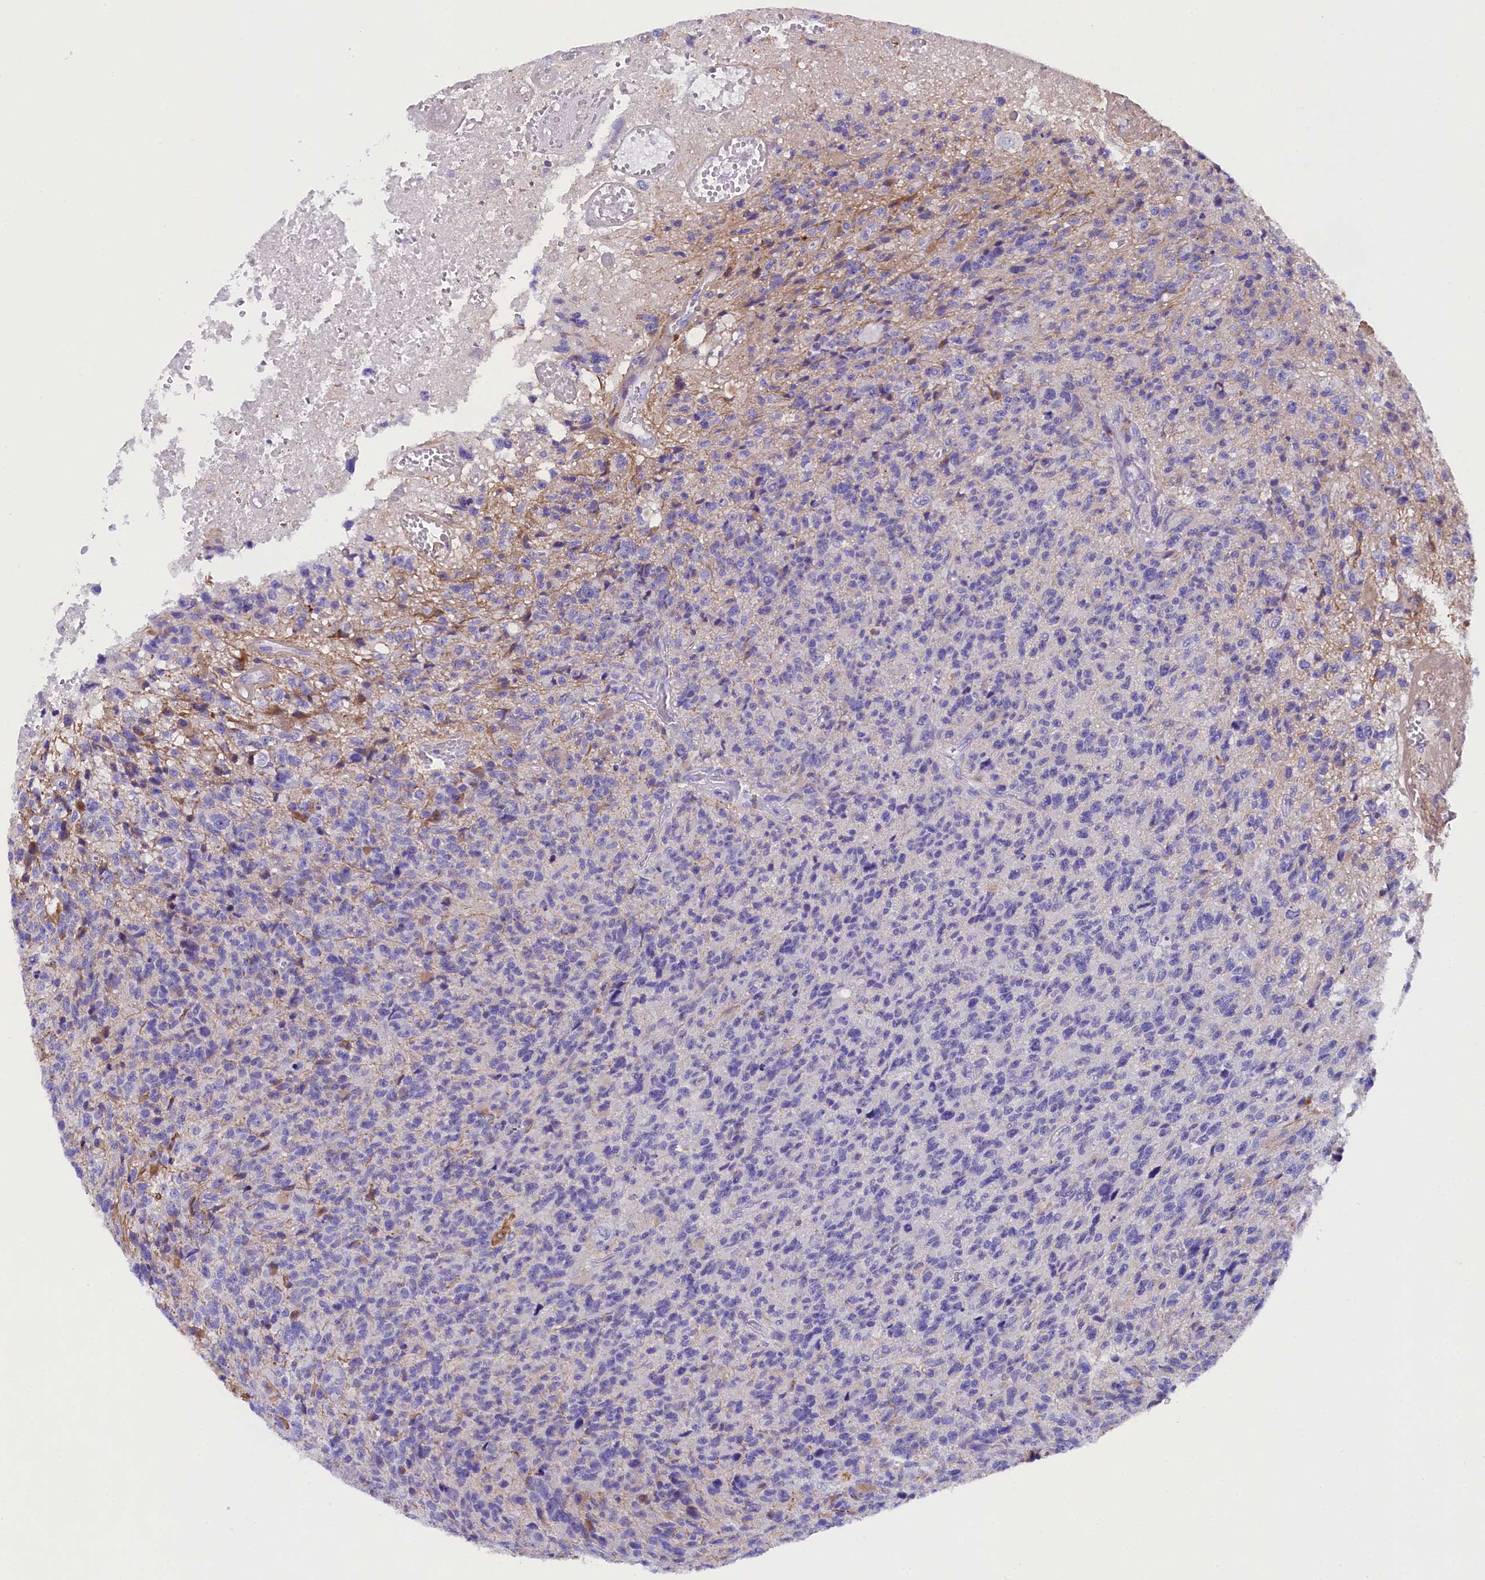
{"staining": {"intensity": "negative", "quantity": "none", "location": "none"}, "tissue": "glioma", "cell_type": "Tumor cells", "image_type": "cancer", "snomed": [{"axis": "morphology", "description": "Glioma, malignant, High grade"}, {"axis": "topography", "description": "Brain"}], "caption": "Immunohistochemical staining of malignant high-grade glioma exhibits no significant expression in tumor cells.", "gene": "SOD3", "patient": {"sex": "male", "age": 76}}